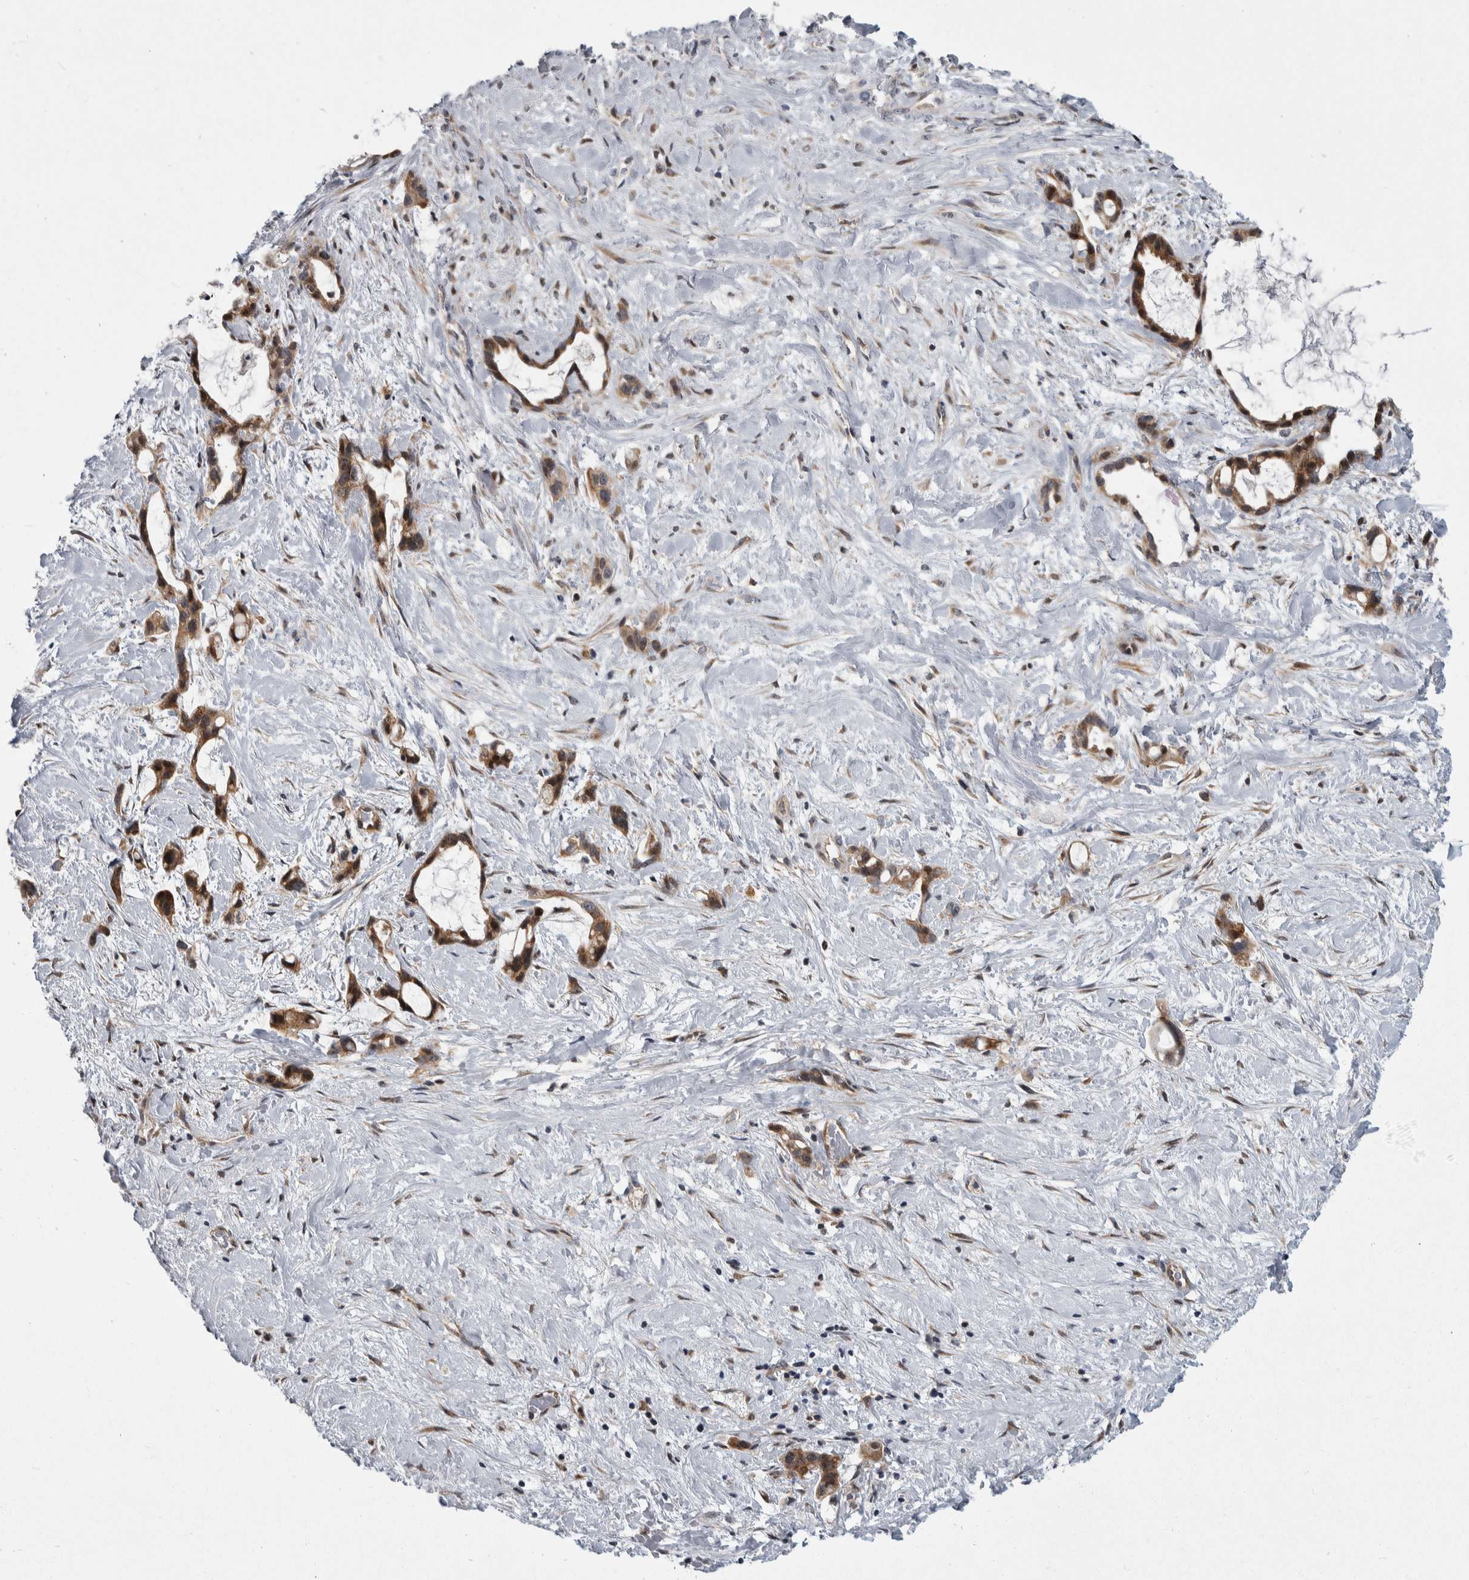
{"staining": {"intensity": "moderate", "quantity": ">75%", "location": "cytoplasmic/membranous"}, "tissue": "liver cancer", "cell_type": "Tumor cells", "image_type": "cancer", "snomed": [{"axis": "morphology", "description": "Cholangiocarcinoma"}, {"axis": "topography", "description": "Liver"}], "caption": "IHC of liver cancer (cholangiocarcinoma) demonstrates medium levels of moderate cytoplasmic/membranous staining in about >75% of tumor cells. The protein is shown in brown color, while the nuclei are stained blue.", "gene": "PTPA", "patient": {"sex": "female", "age": 65}}